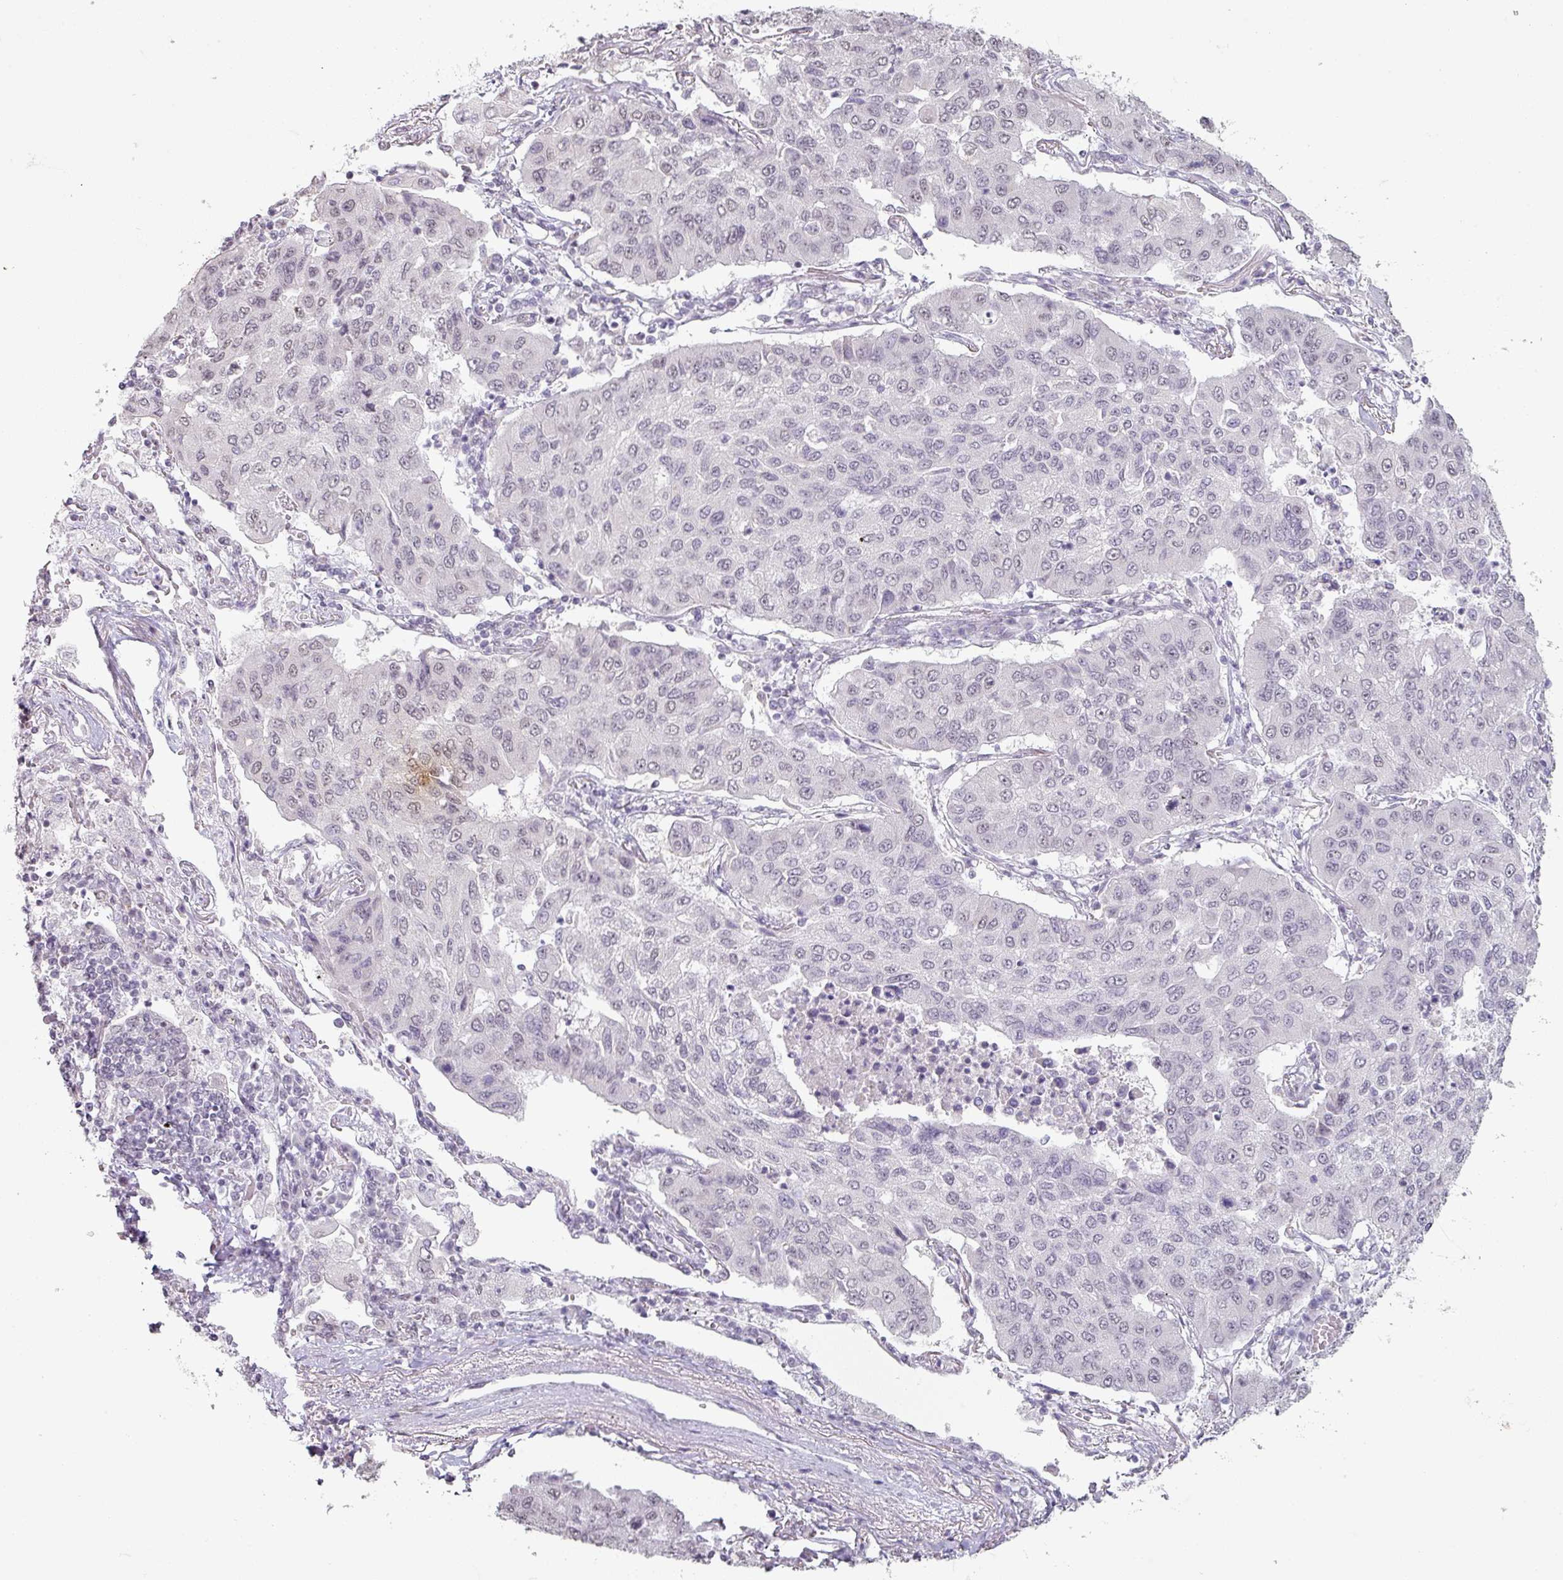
{"staining": {"intensity": "negative", "quantity": "none", "location": "none"}, "tissue": "lung cancer", "cell_type": "Tumor cells", "image_type": "cancer", "snomed": [{"axis": "morphology", "description": "Squamous cell carcinoma, NOS"}, {"axis": "topography", "description": "Lung"}], "caption": "Protein analysis of lung squamous cell carcinoma exhibits no significant staining in tumor cells. (DAB (3,3'-diaminobenzidine) immunohistochemistry (IHC) with hematoxylin counter stain).", "gene": "SPRR1A", "patient": {"sex": "male", "age": 74}}